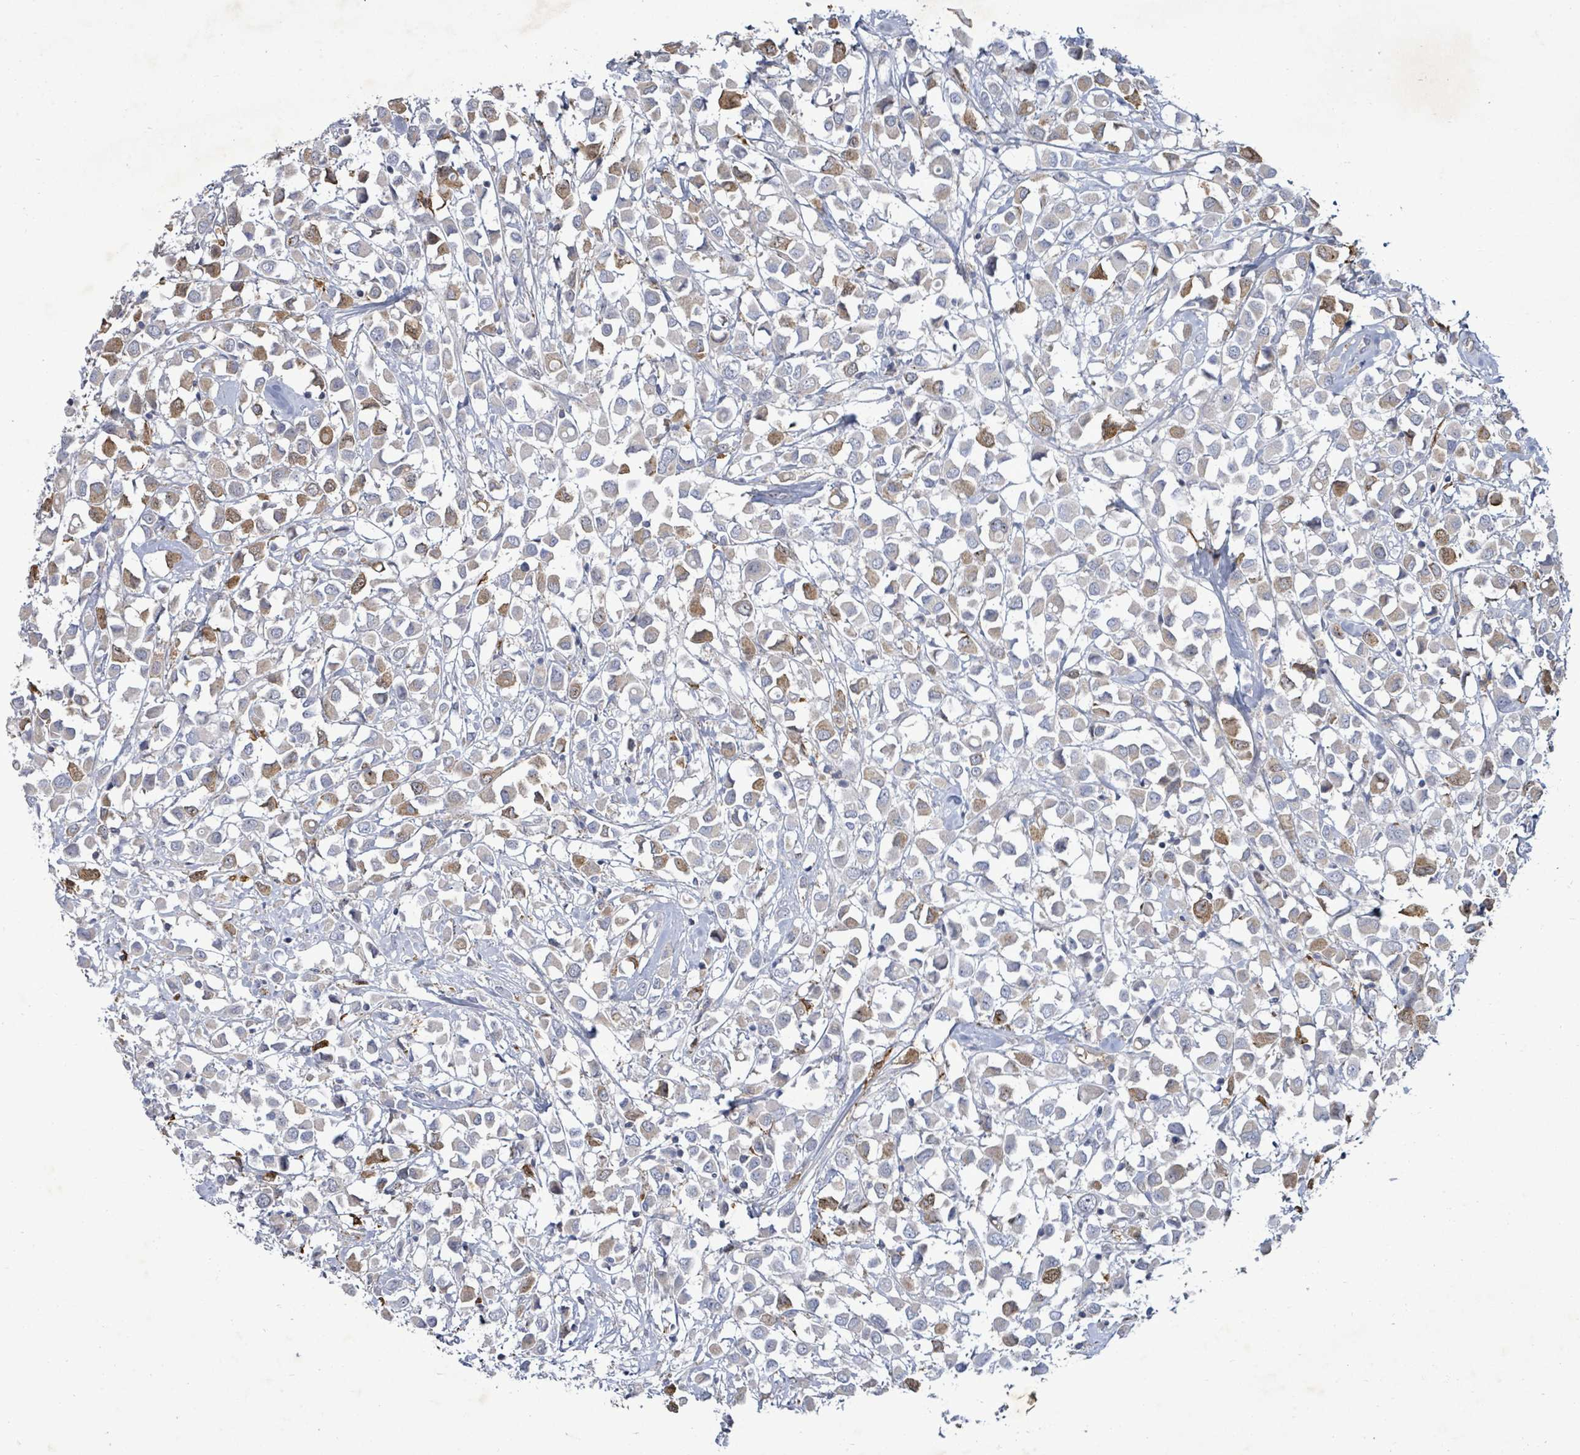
{"staining": {"intensity": "moderate", "quantity": "<25%", "location": "cytoplasmic/membranous"}, "tissue": "breast cancer", "cell_type": "Tumor cells", "image_type": "cancer", "snomed": [{"axis": "morphology", "description": "Duct carcinoma"}, {"axis": "topography", "description": "Breast"}], "caption": "Immunohistochemistry (IHC) histopathology image of neoplastic tissue: human breast cancer stained using immunohistochemistry demonstrates low levels of moderate protein expression localized specifically in the cytoplasmic/membranous of tumor cells, appearing as a cytoplasmic/membranous brown color.", "gene": "FAM210A", "patient": {"sex": "female", "age": 61}}